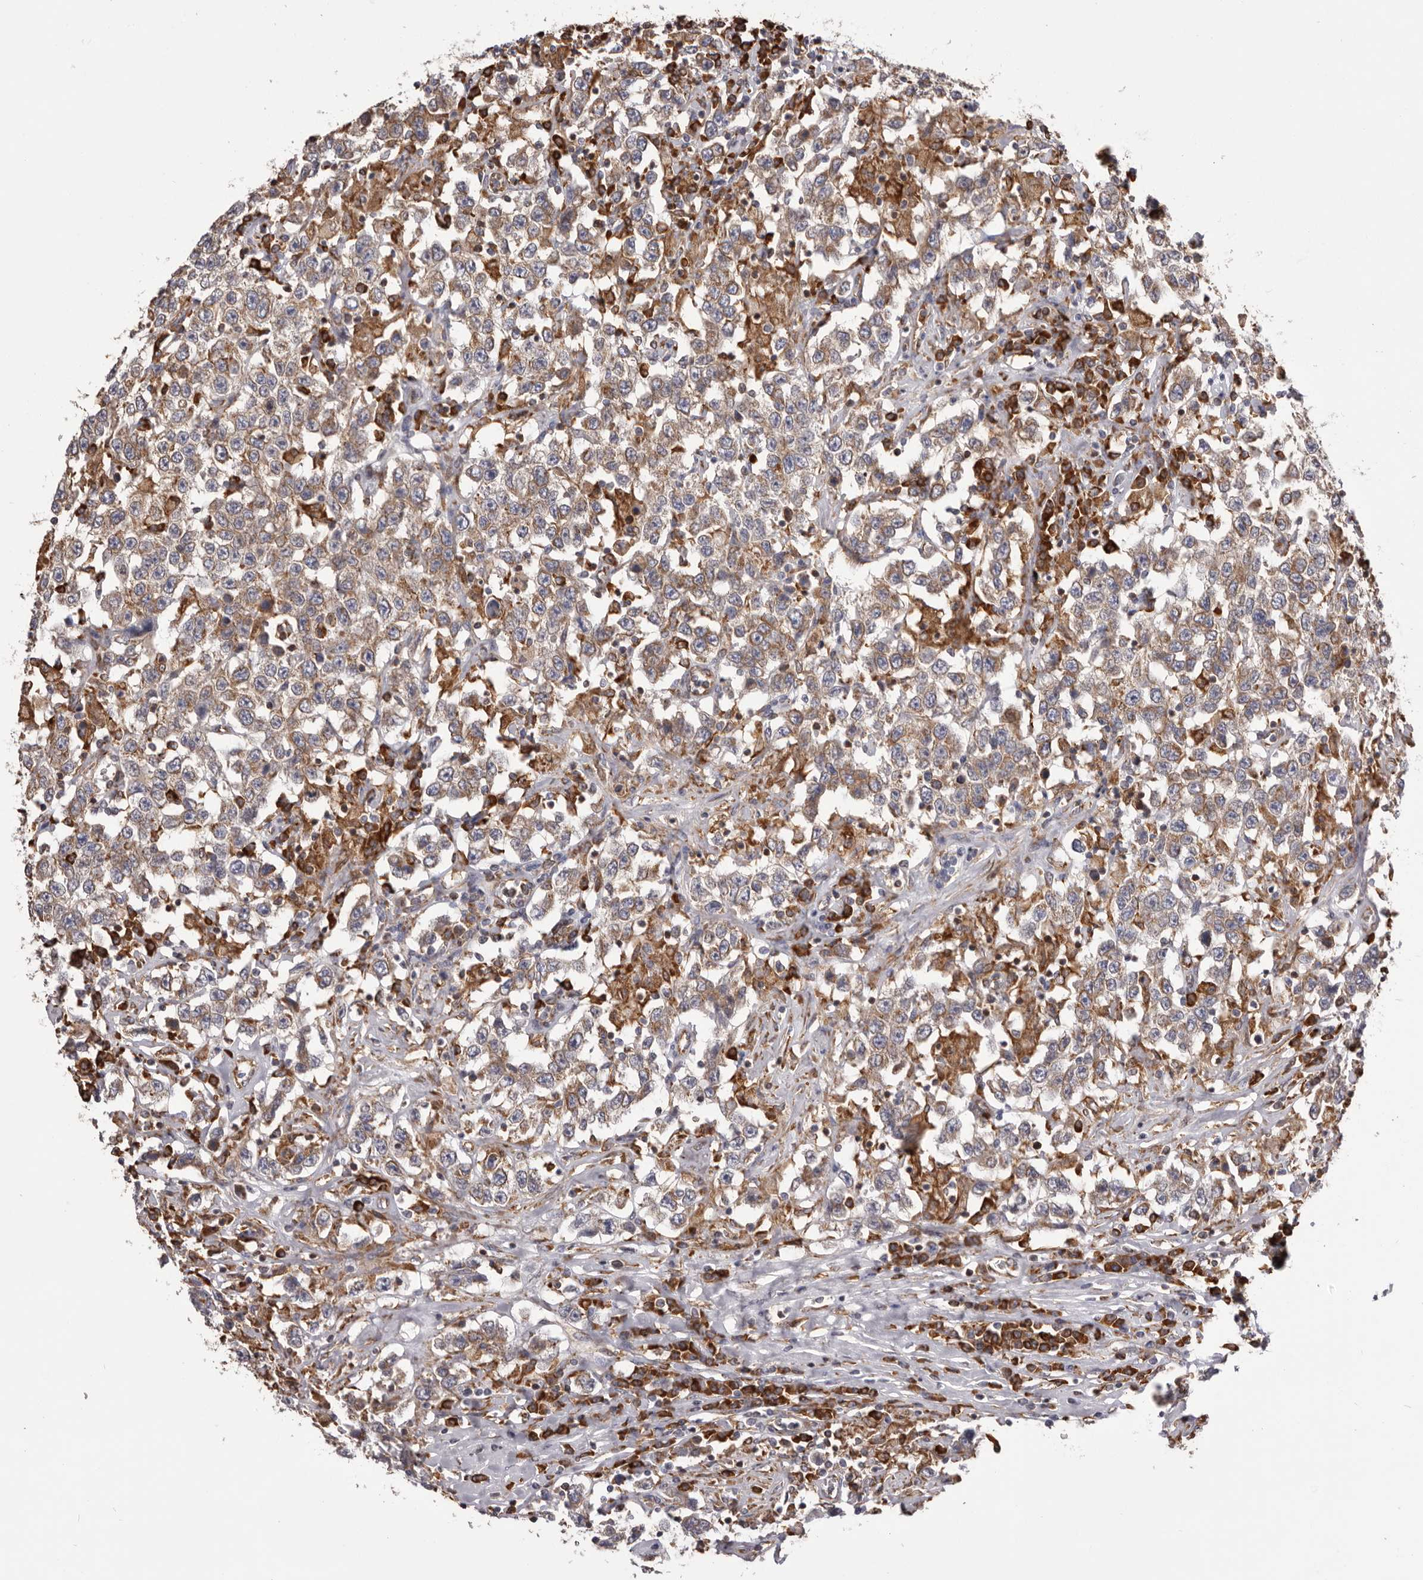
{"staining": {"intensity": "weak", "quantity": ">75%", "location": "cytoplasmic/membranous"}, "tissue": "testis cancer", "cell_type": "Tumor cells", "image_type": "cancer", "snomed": [{"axis": "morphology", "description": "Seminoma, NOS"}, {"axis": "topography", "description": "Testis"}], "caption": "IHC of human testis seminoma displays low levels of weak cytoplasmic/membranous staining in approximately >75% of tumor cells. The staining was performed using DAB to visualize the protein expression in brown, while the nuclei were stained in blue with hematoxylin (Magnification: 20x).", "gene": "QRSL1", "patient": {"sex": "male", "age": 41}}